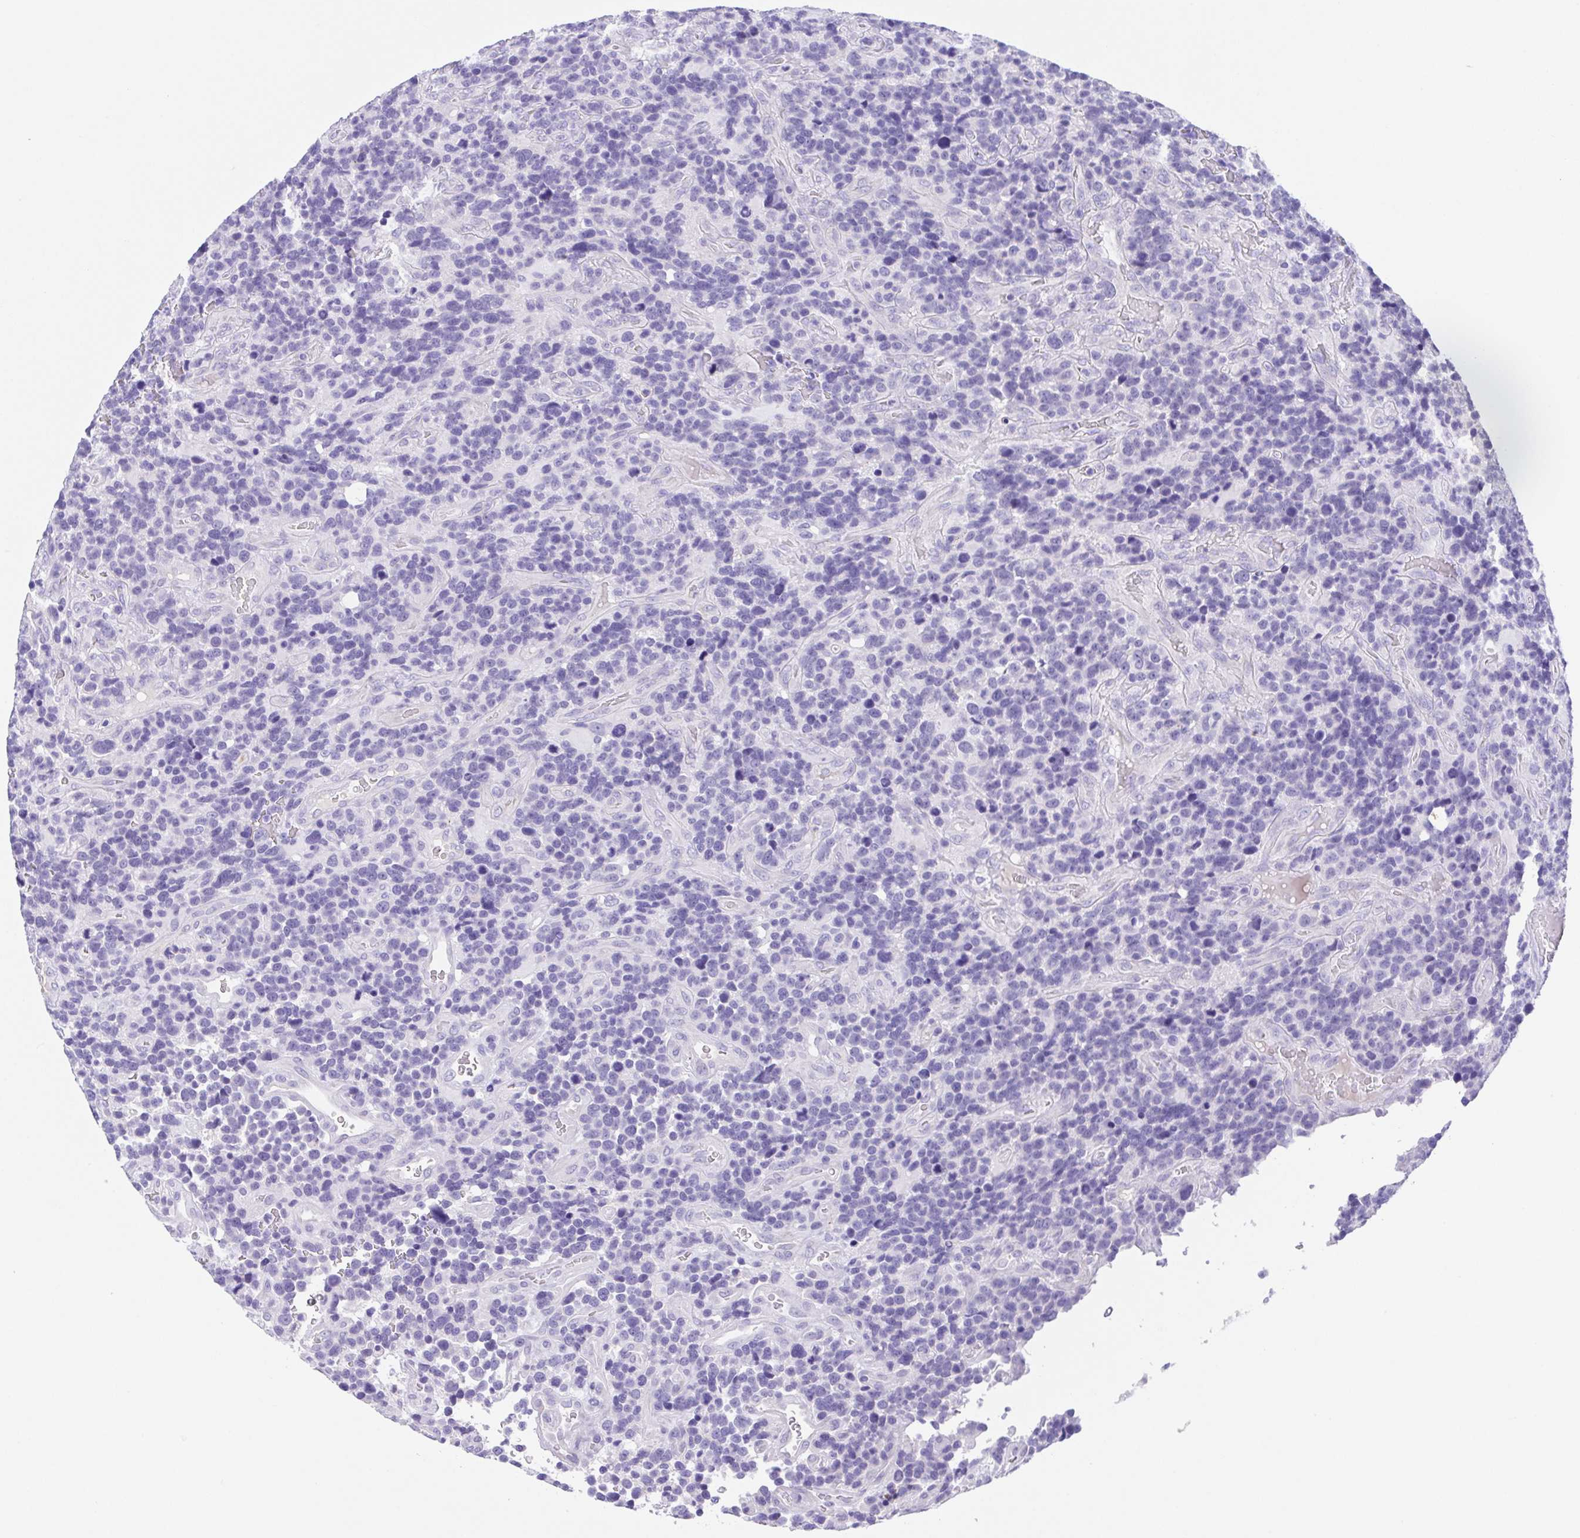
{"staining": {"intensity": "negative", "quantity": "none", "location": "none"}, "tissue": "glioma", "cell_type": "Tumor cells", "image_type": "cancer", "snomed": [{"axis": "morphology", "description": "Glioma, malignant, High grade"}, {"axis": "topography", "description": "Brain"}], "caption": "High magnification brightfield microscopy of high-grade glioma (malignant) stained with DAB (brown) and counterstained with hematoxylin (blue): tumor cells show no significant staining.", "gene": "SPATA4", "patient": {"sex": "male", "age": 33}}